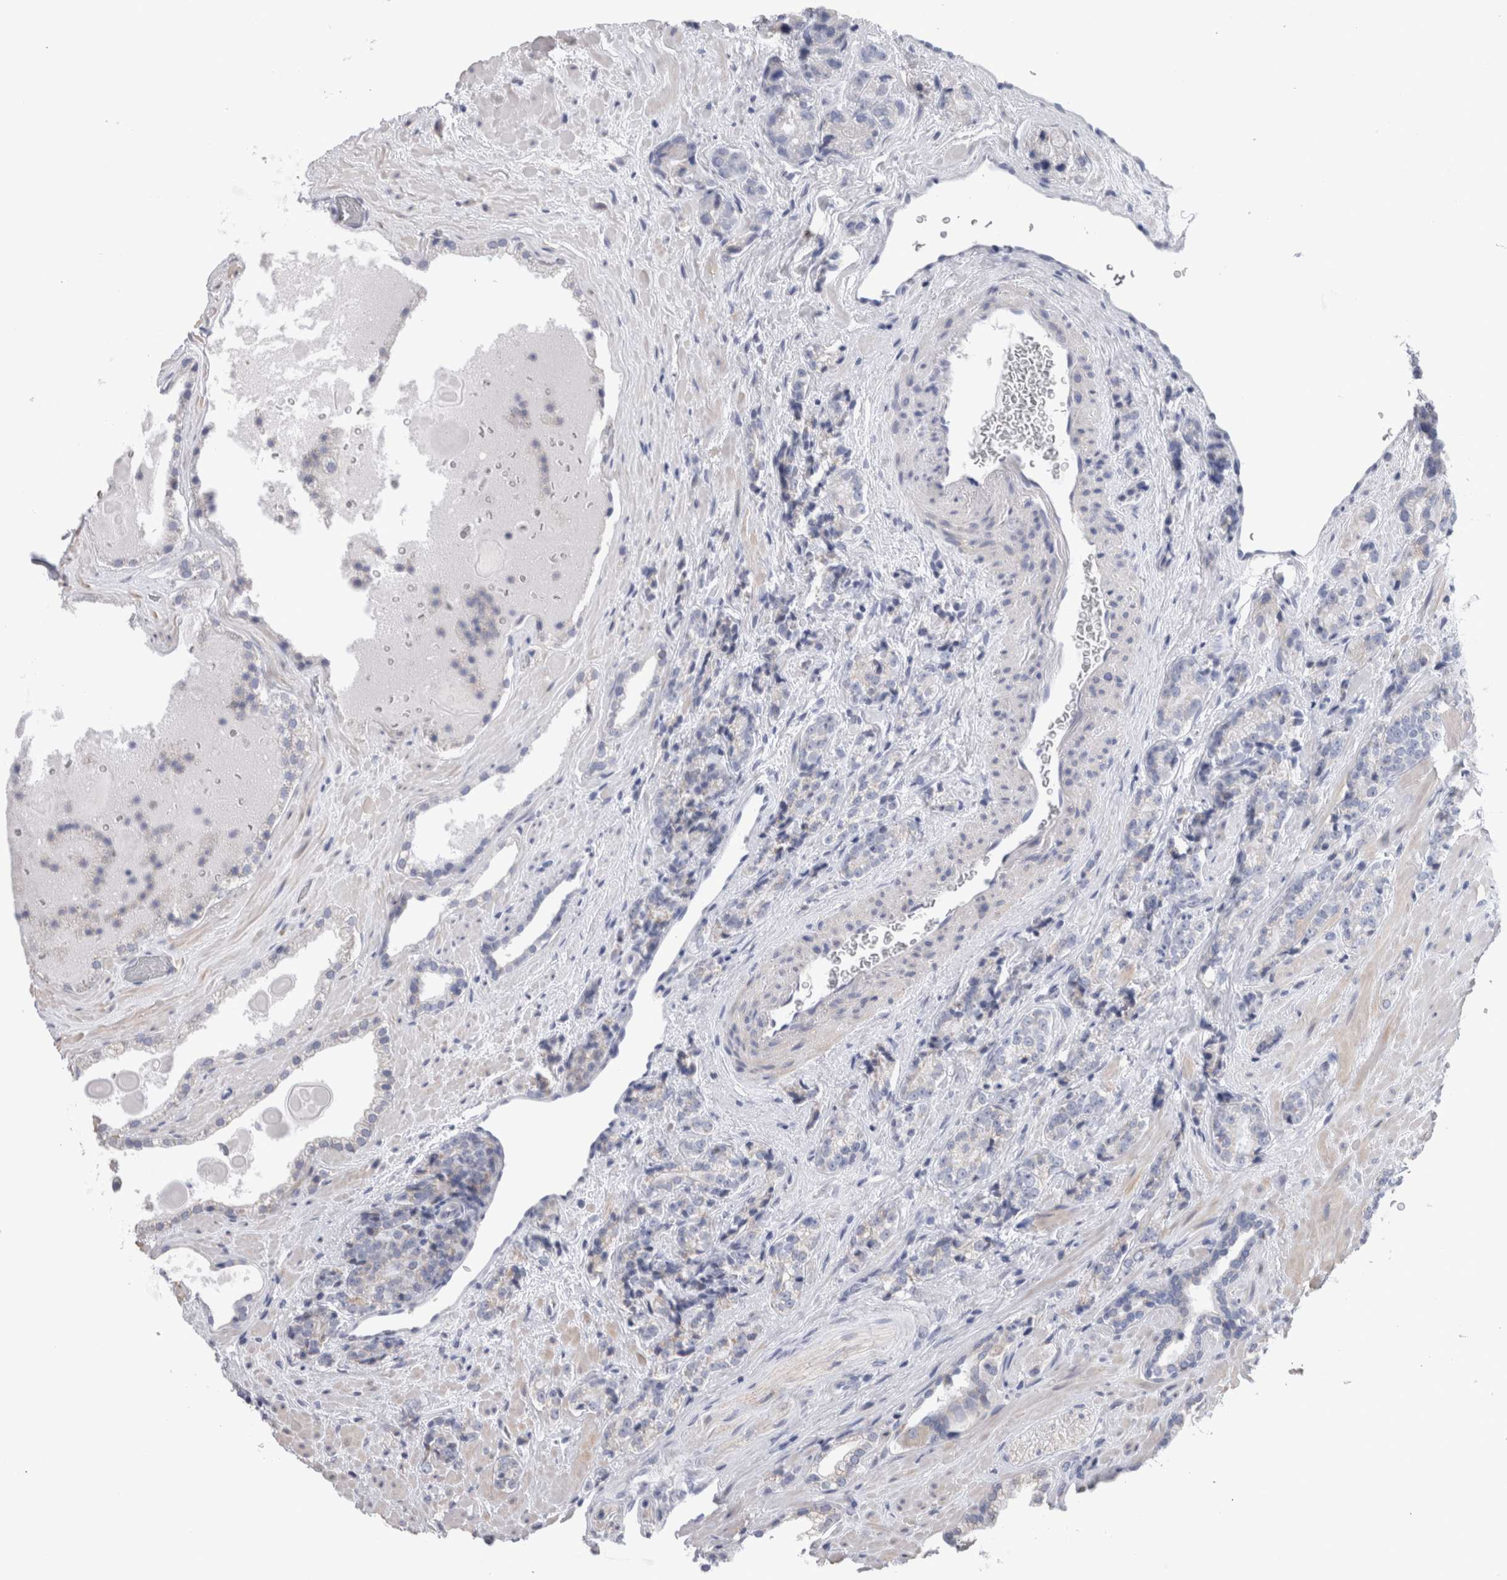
{"staining": {"intensity": "negative", "quantity": "none", "location": "none"}, "tissue": "prostate cancer", "cell_type": "Tumor cells", "image_type": "cancer", "snomed": [{"axis": "morphology", "description": "Adenocarcinoma, High grade"}, {"axis": "topography", "description": "Prostate"}], "caption": "The IHC micrograph has no significant positivity in tumor cells of high-grade adenocarcinoma (prostate) tissue.", "gene": "GDAP1", "patient": {"sex": "male", "age": 71}}